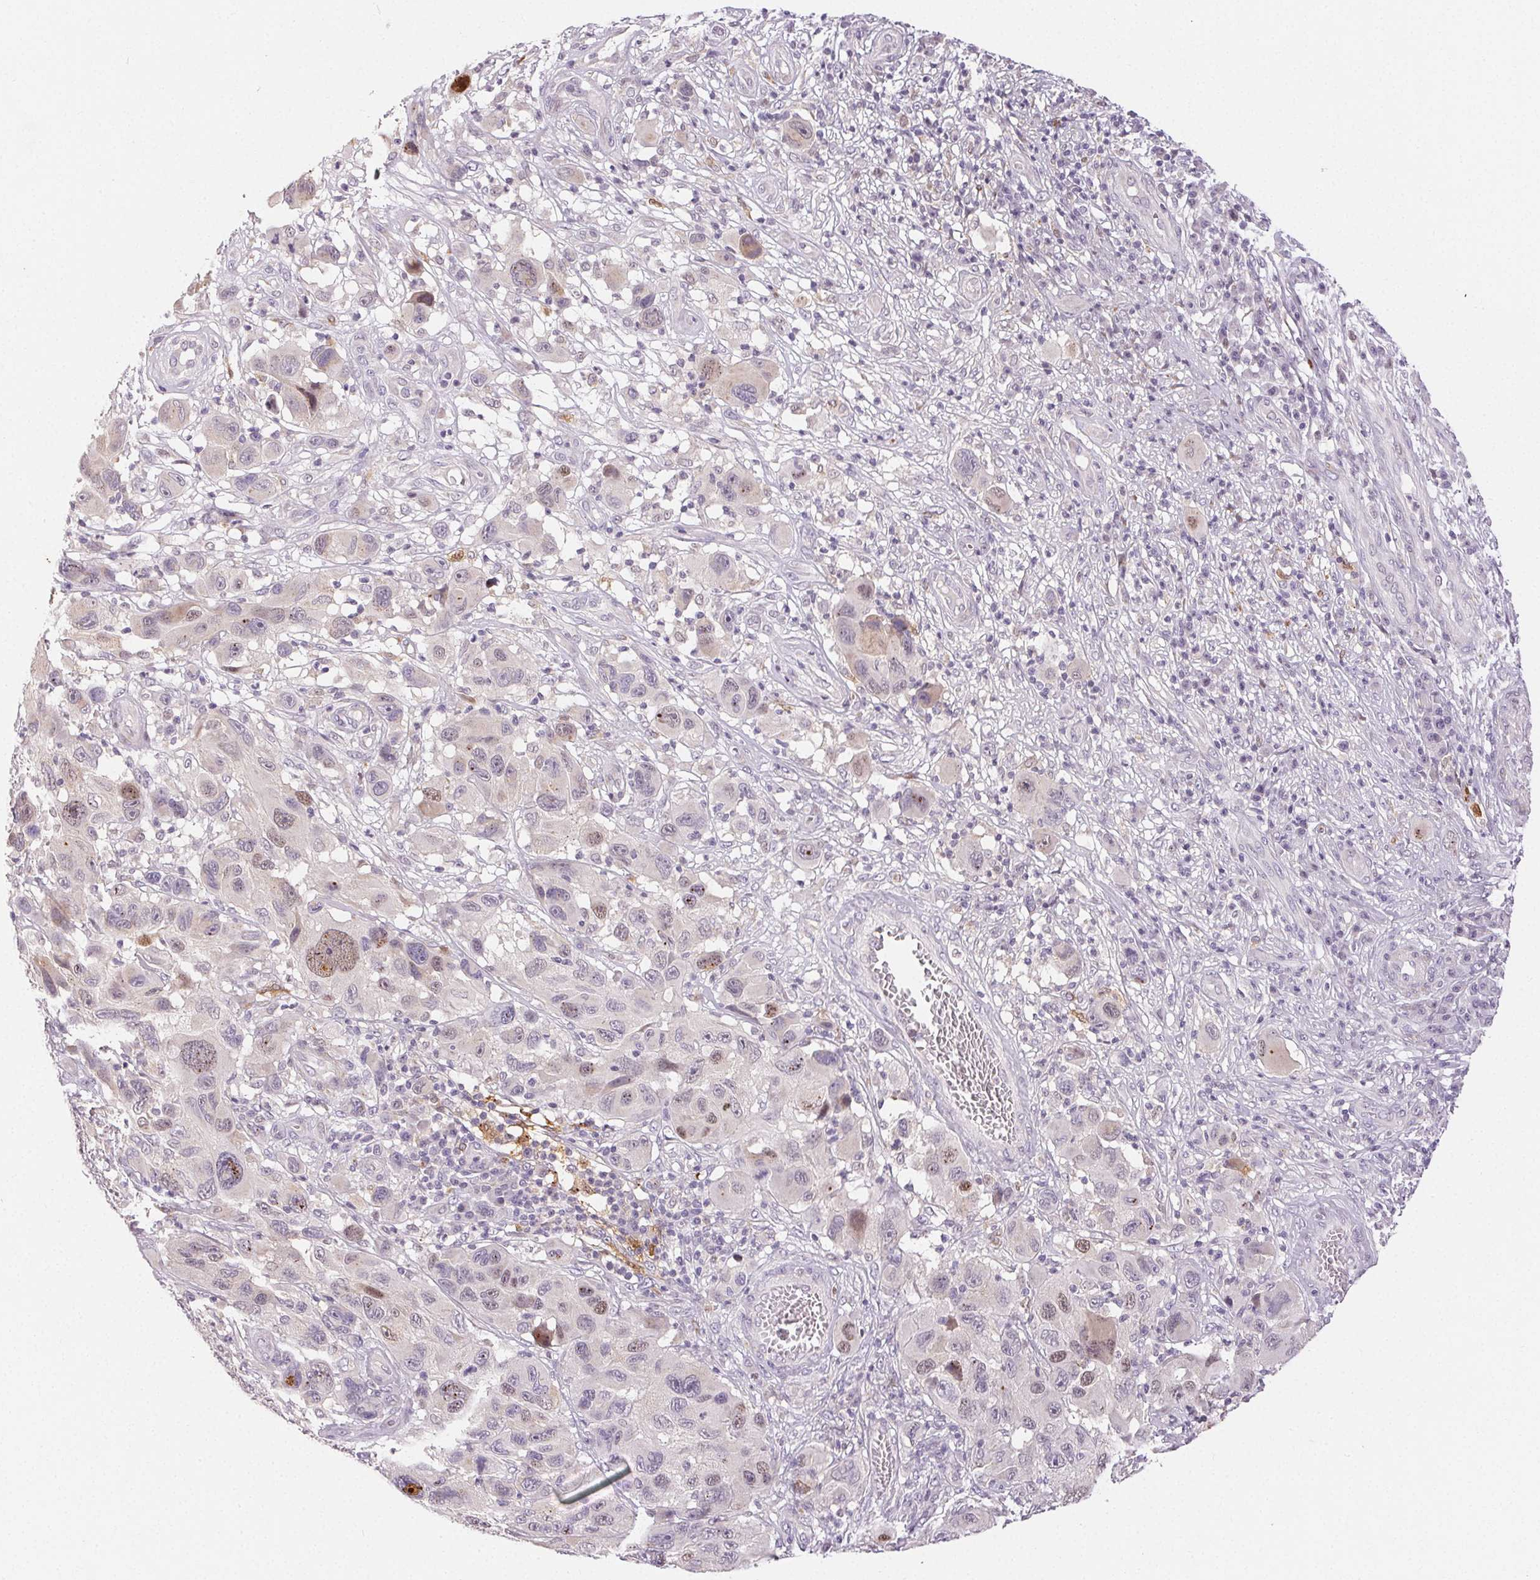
{"staining": {"intensity": "negative", "quantity": "none", "location": "none"}, "tissue": "melanoma", "cell_type": "Tumor cells", "image_type": "cancer", "snomed": [{"axis": "morphology", "description": "Malignant melanoma, NOS"}, {"axis": "topography", "description": "Skin"}], "caption": "Immunohistochemistry (IHC) of human melanoma displays no staining in tumor cells.", "gene": "RPGRIP1", "patient": {"sex": "male", "age": 53}}